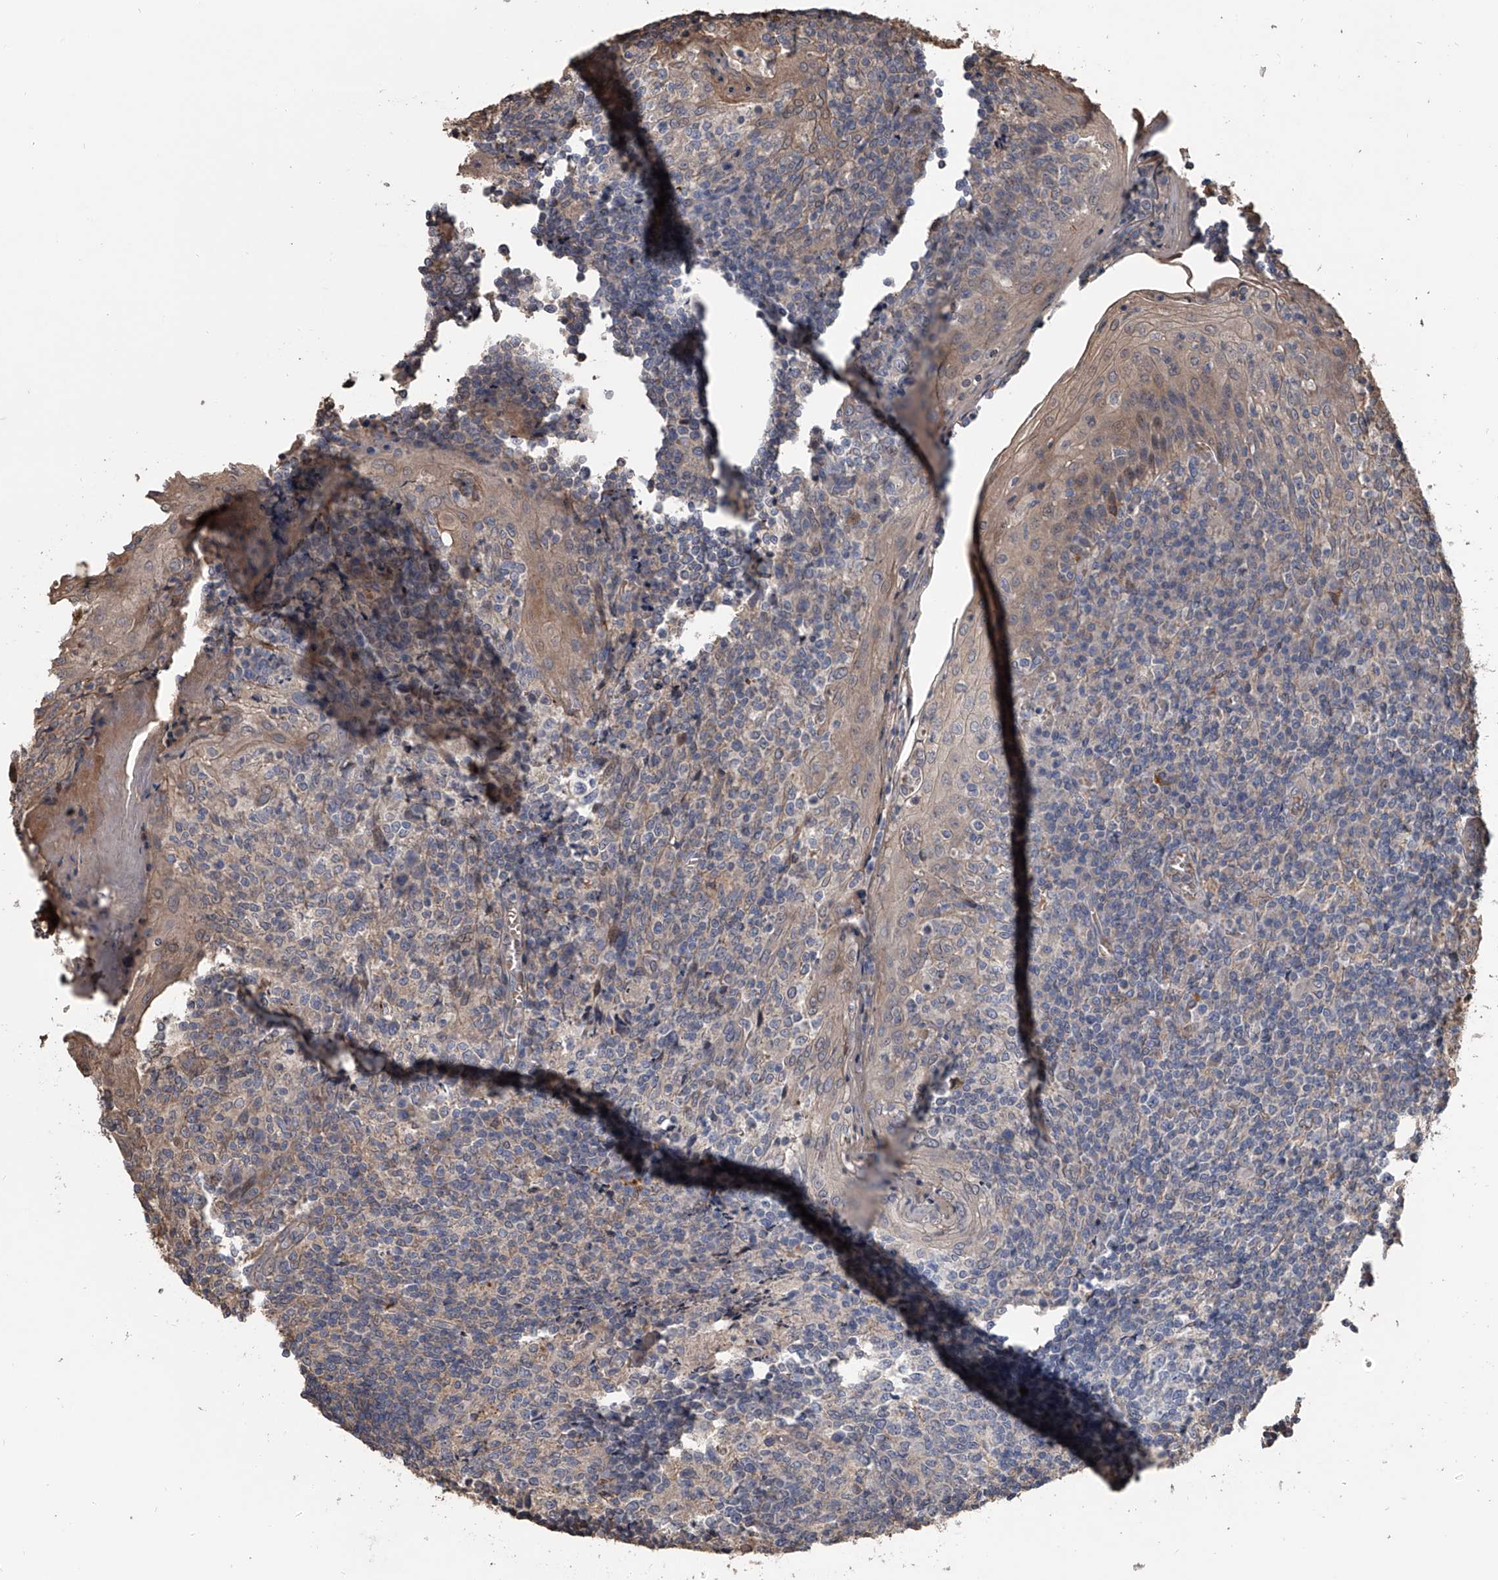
{"staining": {"intensity": "negative", "quantity": "none", "location": "none"}, "tissue": "tonsil", "cell_type": "Germinal center cells", "image_type": "normal", "snomed": [{"axis": "morphology", "description": "Normal tissue, NOS"}, {"axis": "topography", "description": "Tonsil"}], "caption": "Germinal center cells show no significant positivity in benign tonsil. Brightfield microscopy of immunohistochemistry stained with DAB (3,3'-diaminobenzidine) (brown) and hematoxylin (blue), captured at high magnification.", "gene": "DOCK9", "patient": {"sex": "female", "age": 19}}